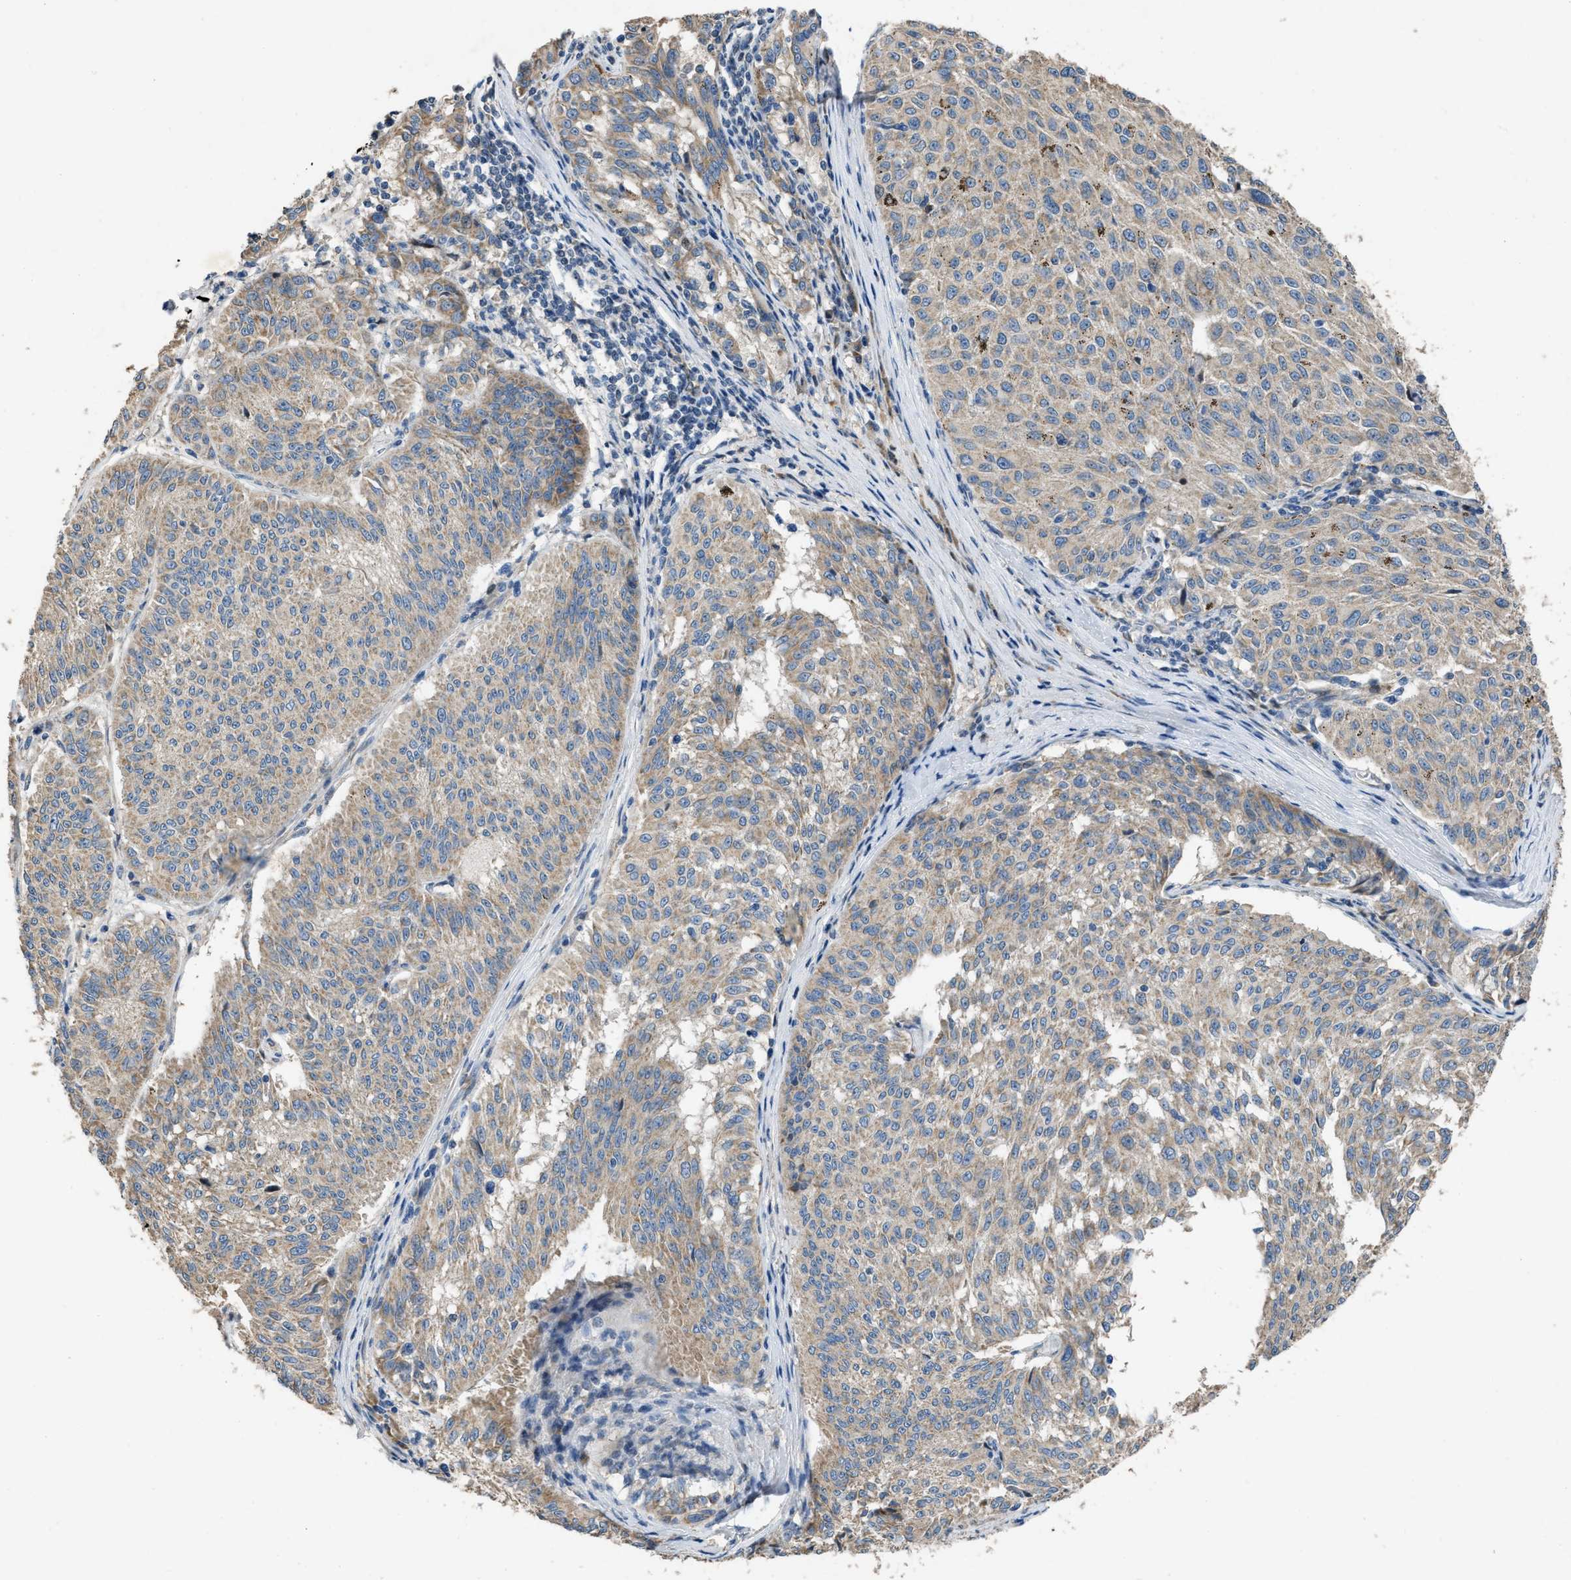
{"staining": {"intensity": "weak", "quantity": ">75%", "location": "cytoplasmic/membranous"}, "tissue": "melanoma", "cell_type": "Tumor cells", "image_type": "cancer", "snomed": [{"axis": "morphology", "description": "Malignant melanoma, NOS"}, {"axis": "topography", "description": "Skin"}], "caption": "Malignant melanoma was stained to show a protein in brown. There is low levels of weak cytoplasmic/membranous positivity in approximately >75% of tumor cells.", "gene": "TMEM150A", "patient": {"sex": "female", "age": 72}}